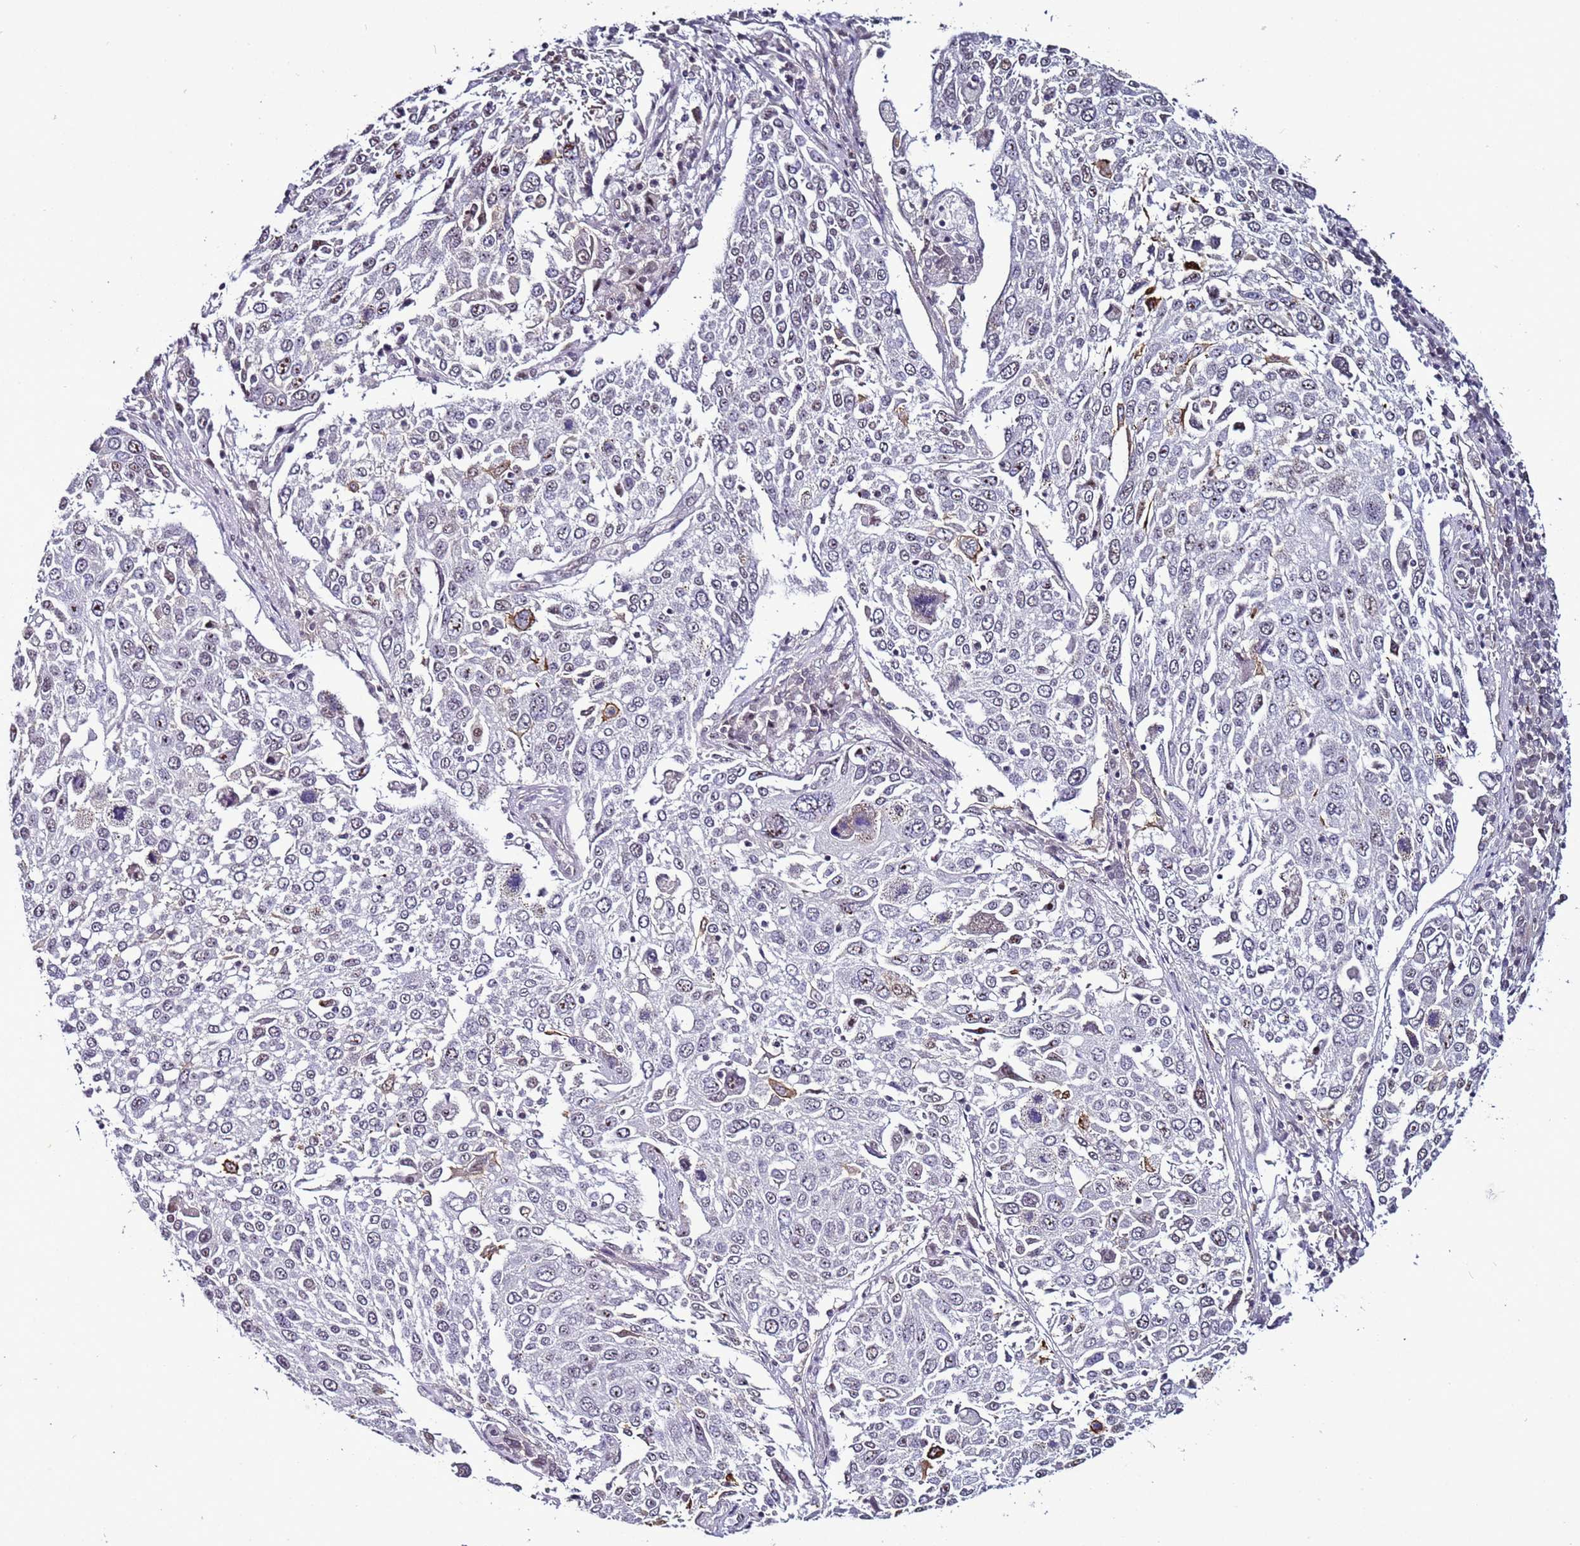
{"staining": {"intensity": "negative", "quantity": "none", "location": "none"}, "tissue": "lung cancer", "cell_type": "Tumor cells", "image_type": "cancer", "snomed": [{"axis": "morphology", "description": "Squamous cell carcinoma, NOS"}, {"axis": "topography", "description": "Lung"}], "caption": "IHC image of lung cancer (squamous cell carcinoma) stained for a protein (brown), which reveals no staining in tumor cells.", "gene": "PSMA7", "patient": {"sex": "male", "age": 65}}